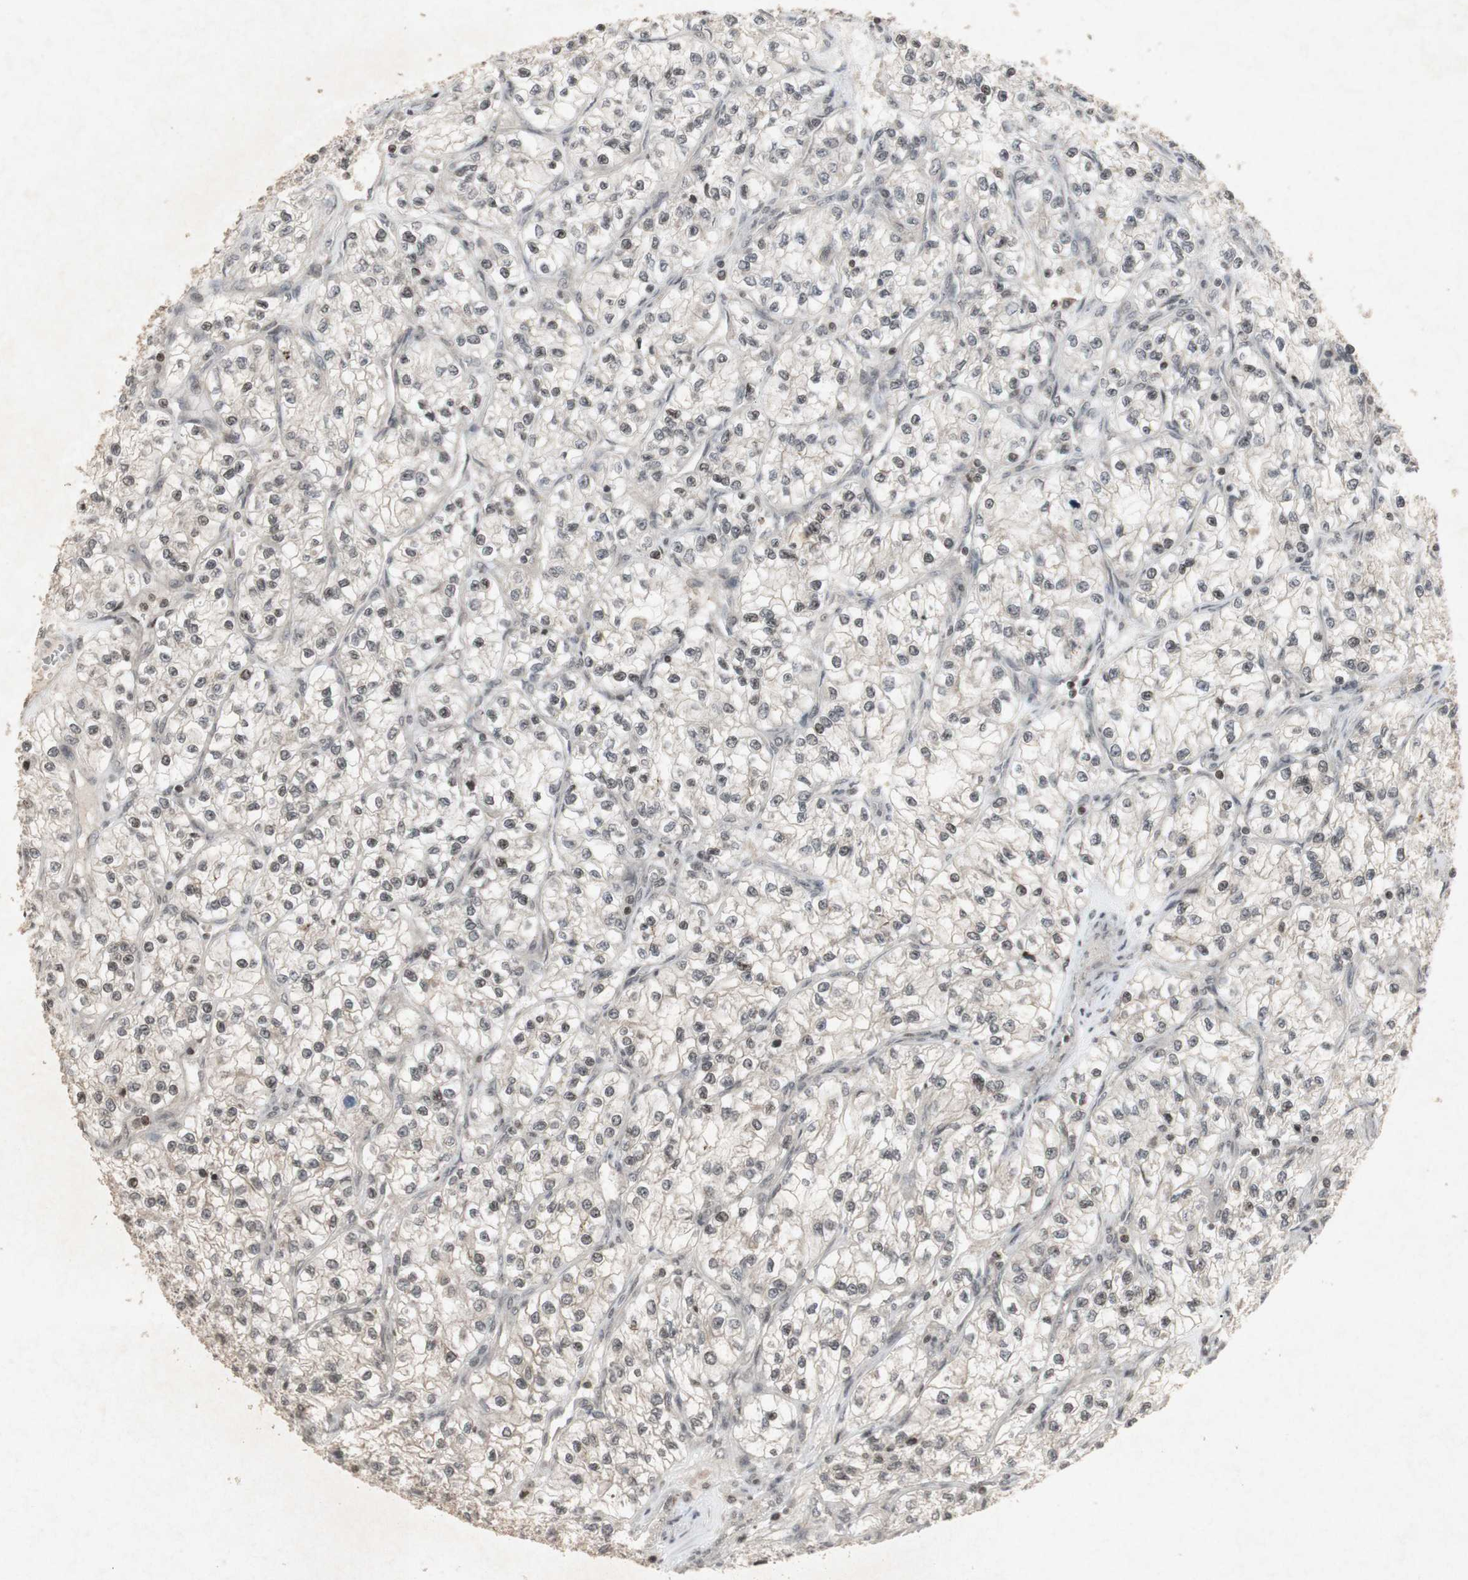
{"staining": {"intensity": "weak", "quantity": "25%-75%", "location": "cytoplasmic/membranous"}, "tissue": "renal cancer", "cell_type": "Tumor cells", "image_type": "cancer", "snomed": [{"axis": "morphology", "description": "Adenocarcinoma, NOS"}, {"axis": "topography", "description": "Kidney"}], "caption": "This is an image of immunohistochemistry (IHC) staining of renal adenocarcinoma, which shows weak staining in the cytoplasmic/membranous of tumor cells.", "gene": "PLXNA1", "patient": {"sex": "female", "age": 57}}